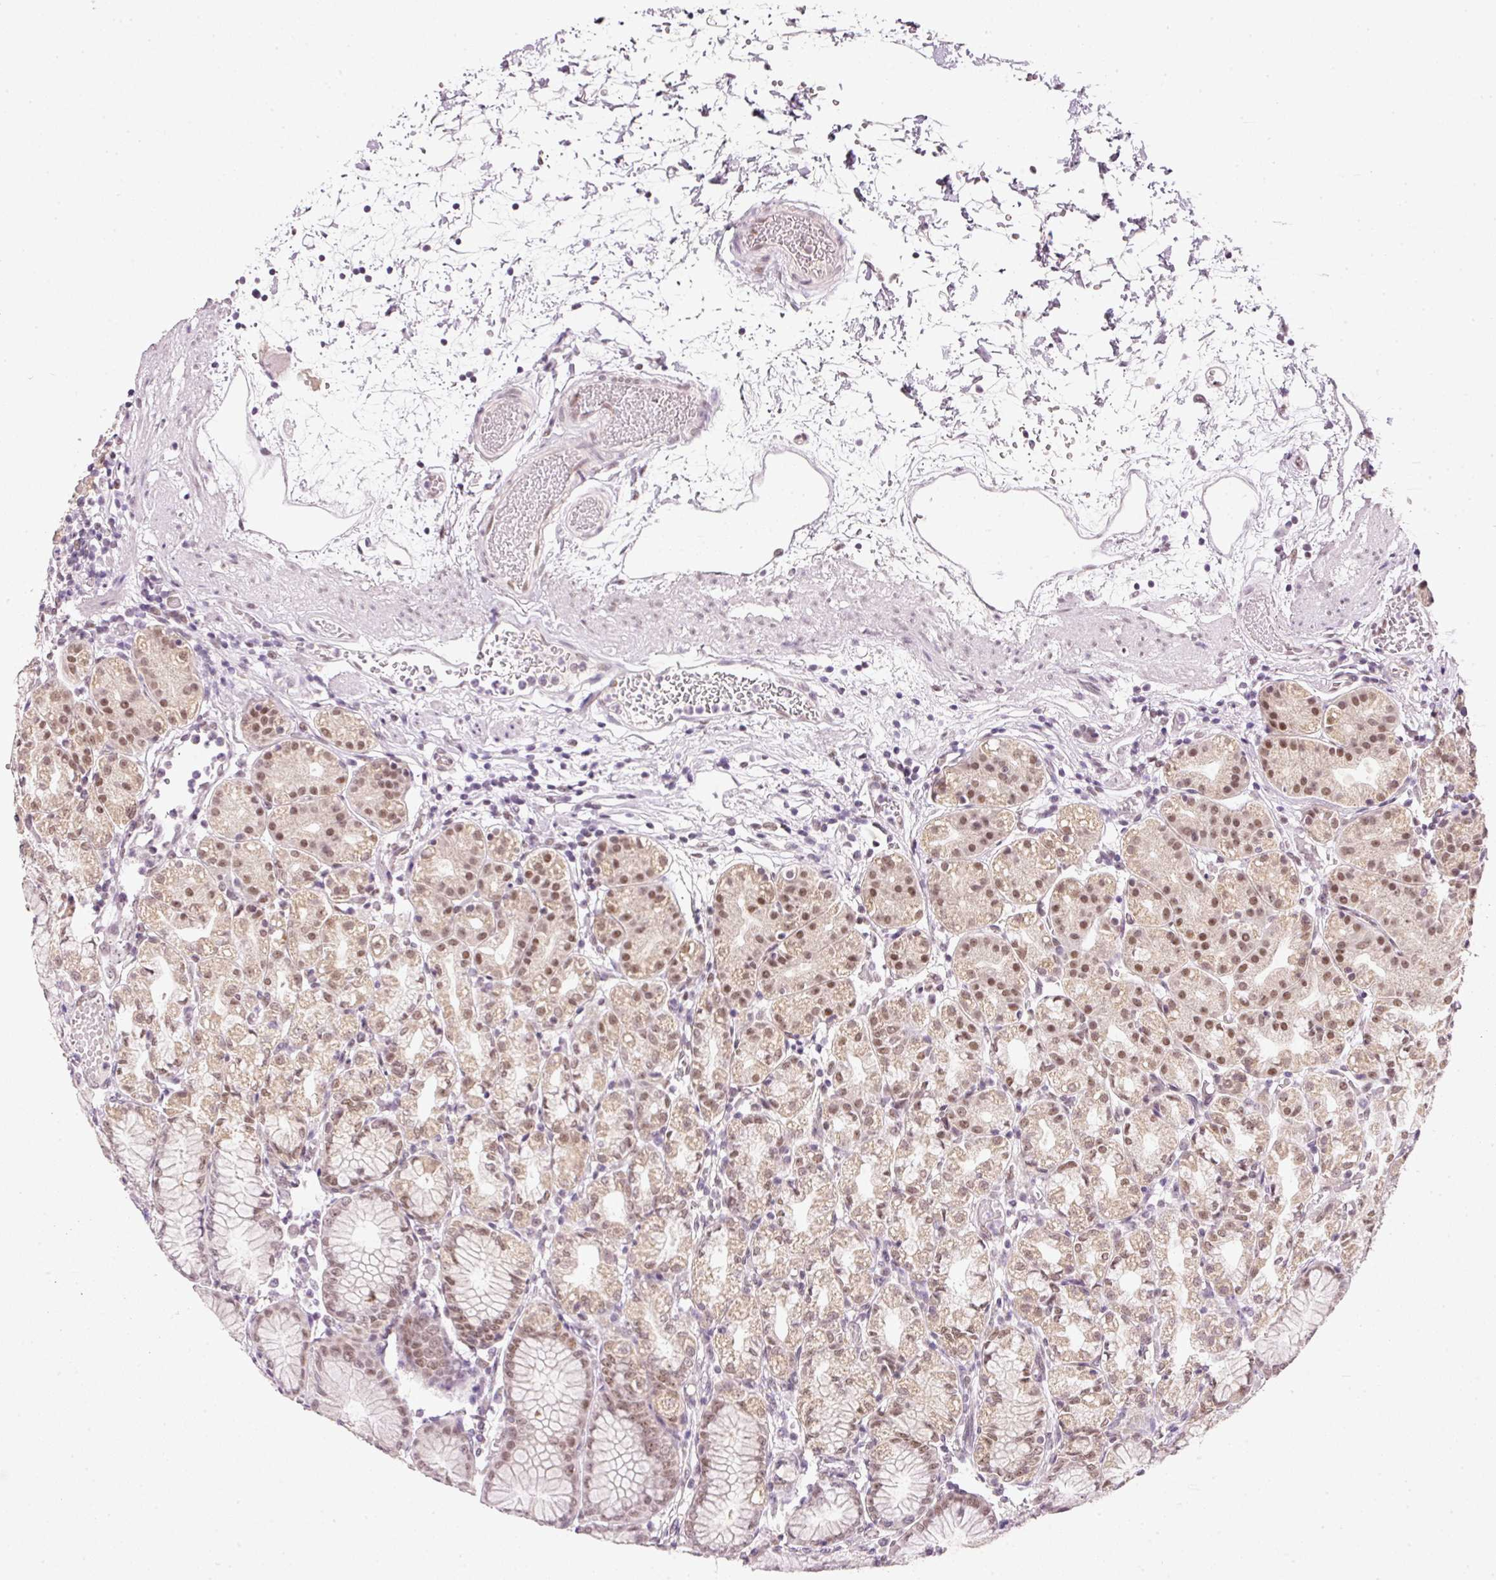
{"staining": {"intensity": "moderate", "quantity": "25%-75%", "location": "cytoplasmic/membranous,nuclear"}, "tissue": "stomach", "cell_type": "Glandular cells", "image_type": "normal", "snomed": [{"axis": "morphology", "description": "Normal tissue, NOS"}, {"axis": "topography", "description": "Stomach"}], "caption": "Brown immunohistochemical staining in benign stomach exhibits moderate cytoplasmic/membranous,nuclear positivity in about 25%-75% of glandular cells.", "gene": "FSTL3", "patient": {"sex": "female", "age": 57}}